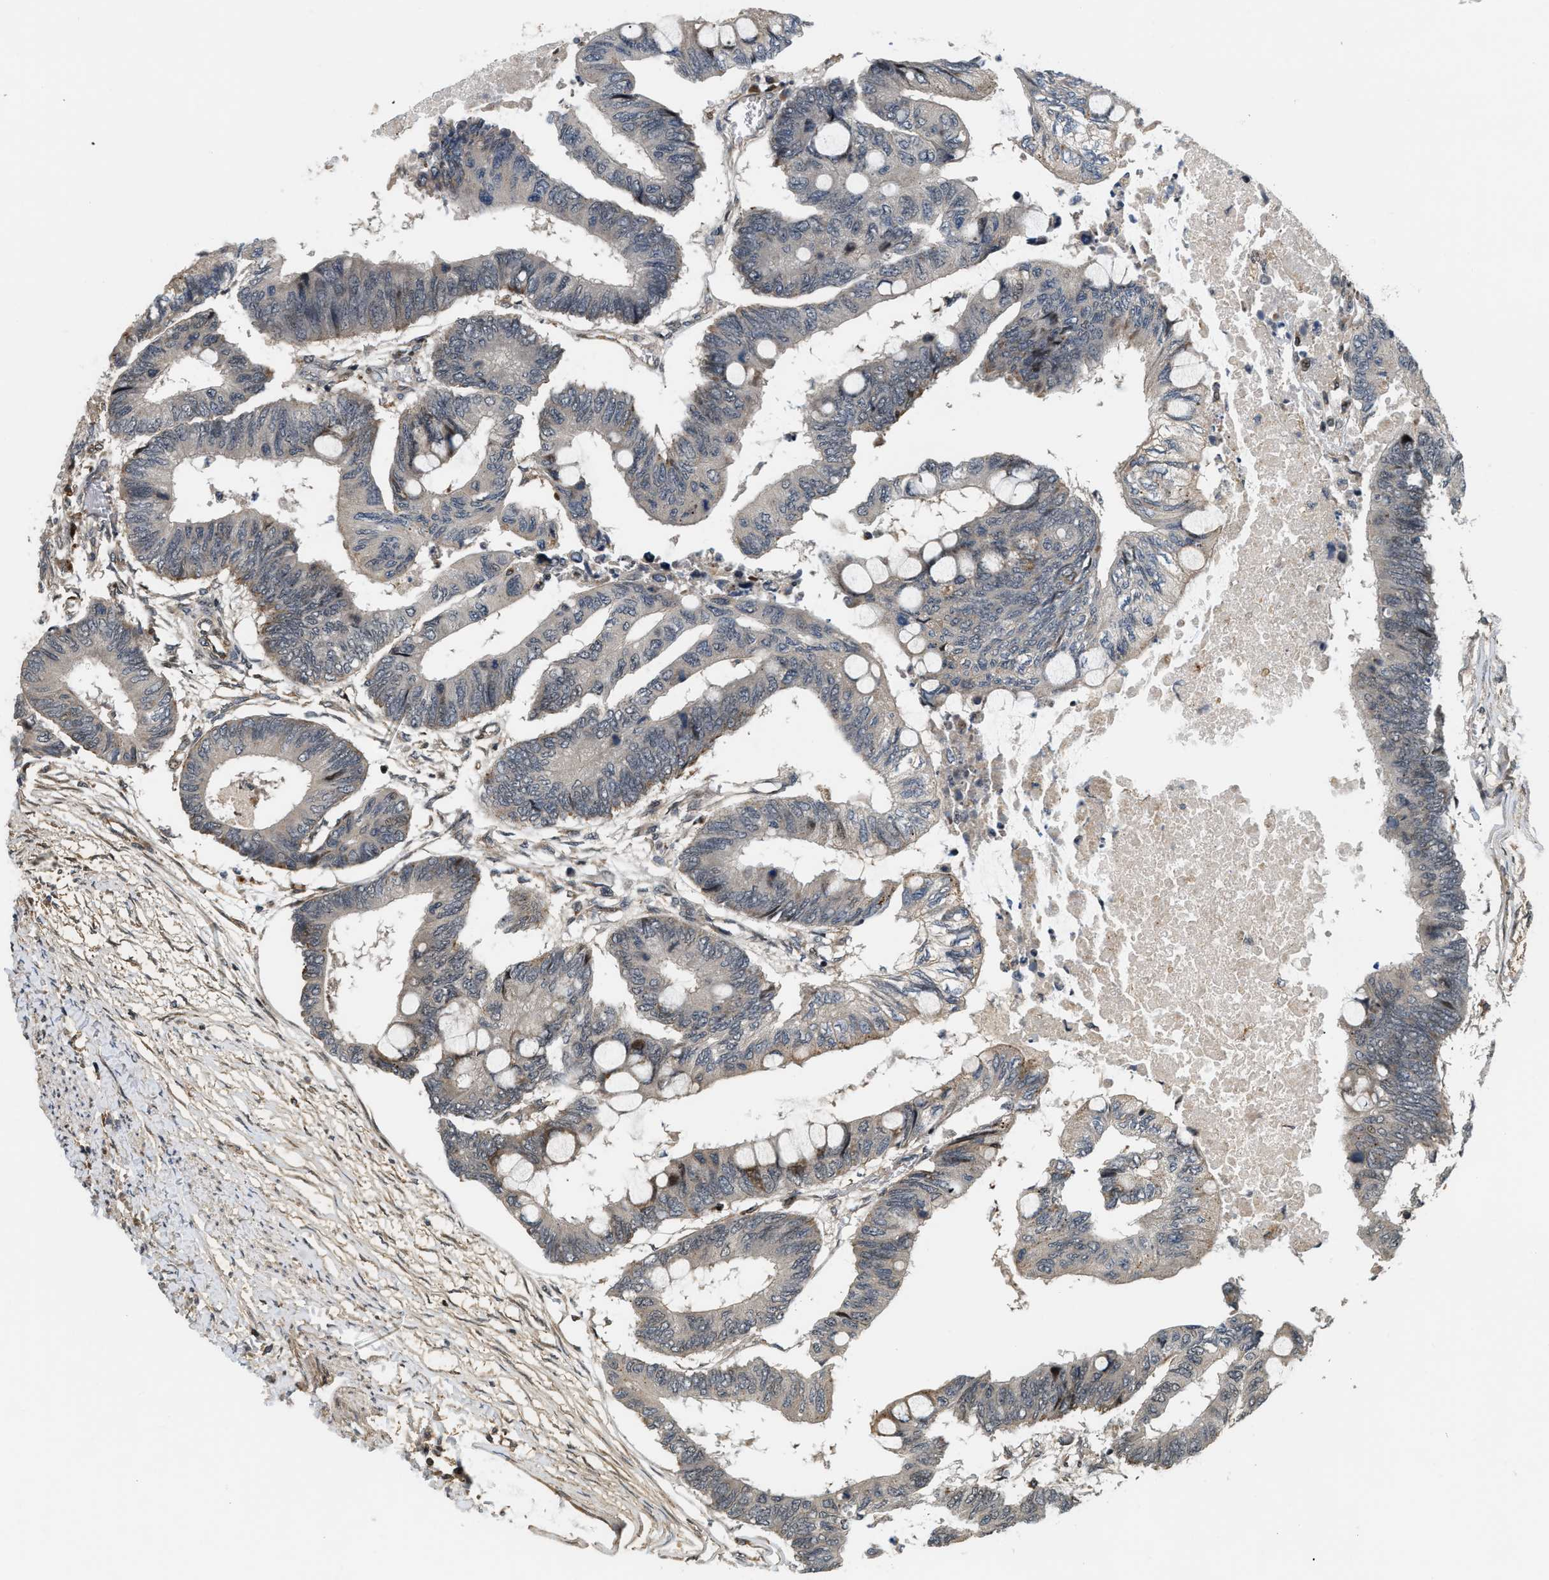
{"staining": {"intensity": "weak", "quantity": "<25%", "location": "cytoplasmic/membranous"}, "tissue": "colorectal cancer", "cell_type": "Tumor cells", "image_type": "cancer", "snomed": [{"axis": "morphology", "description": "Normal tissue, NOS"}, {"axis": "morphology", "description": "Adenocarcinoma, NOS"}, {"axis": "topography", "description": "Rectum"}, {"axis": "topography", "description": "Peripheral nerve tissue"}], "caption": "Human adenocarcinoma (colorectal) stained for a protein using IHC reveals no positivity in tumor cells.", "gene": "LTA4H", "patient": {"sex": "male", "age": 92}}